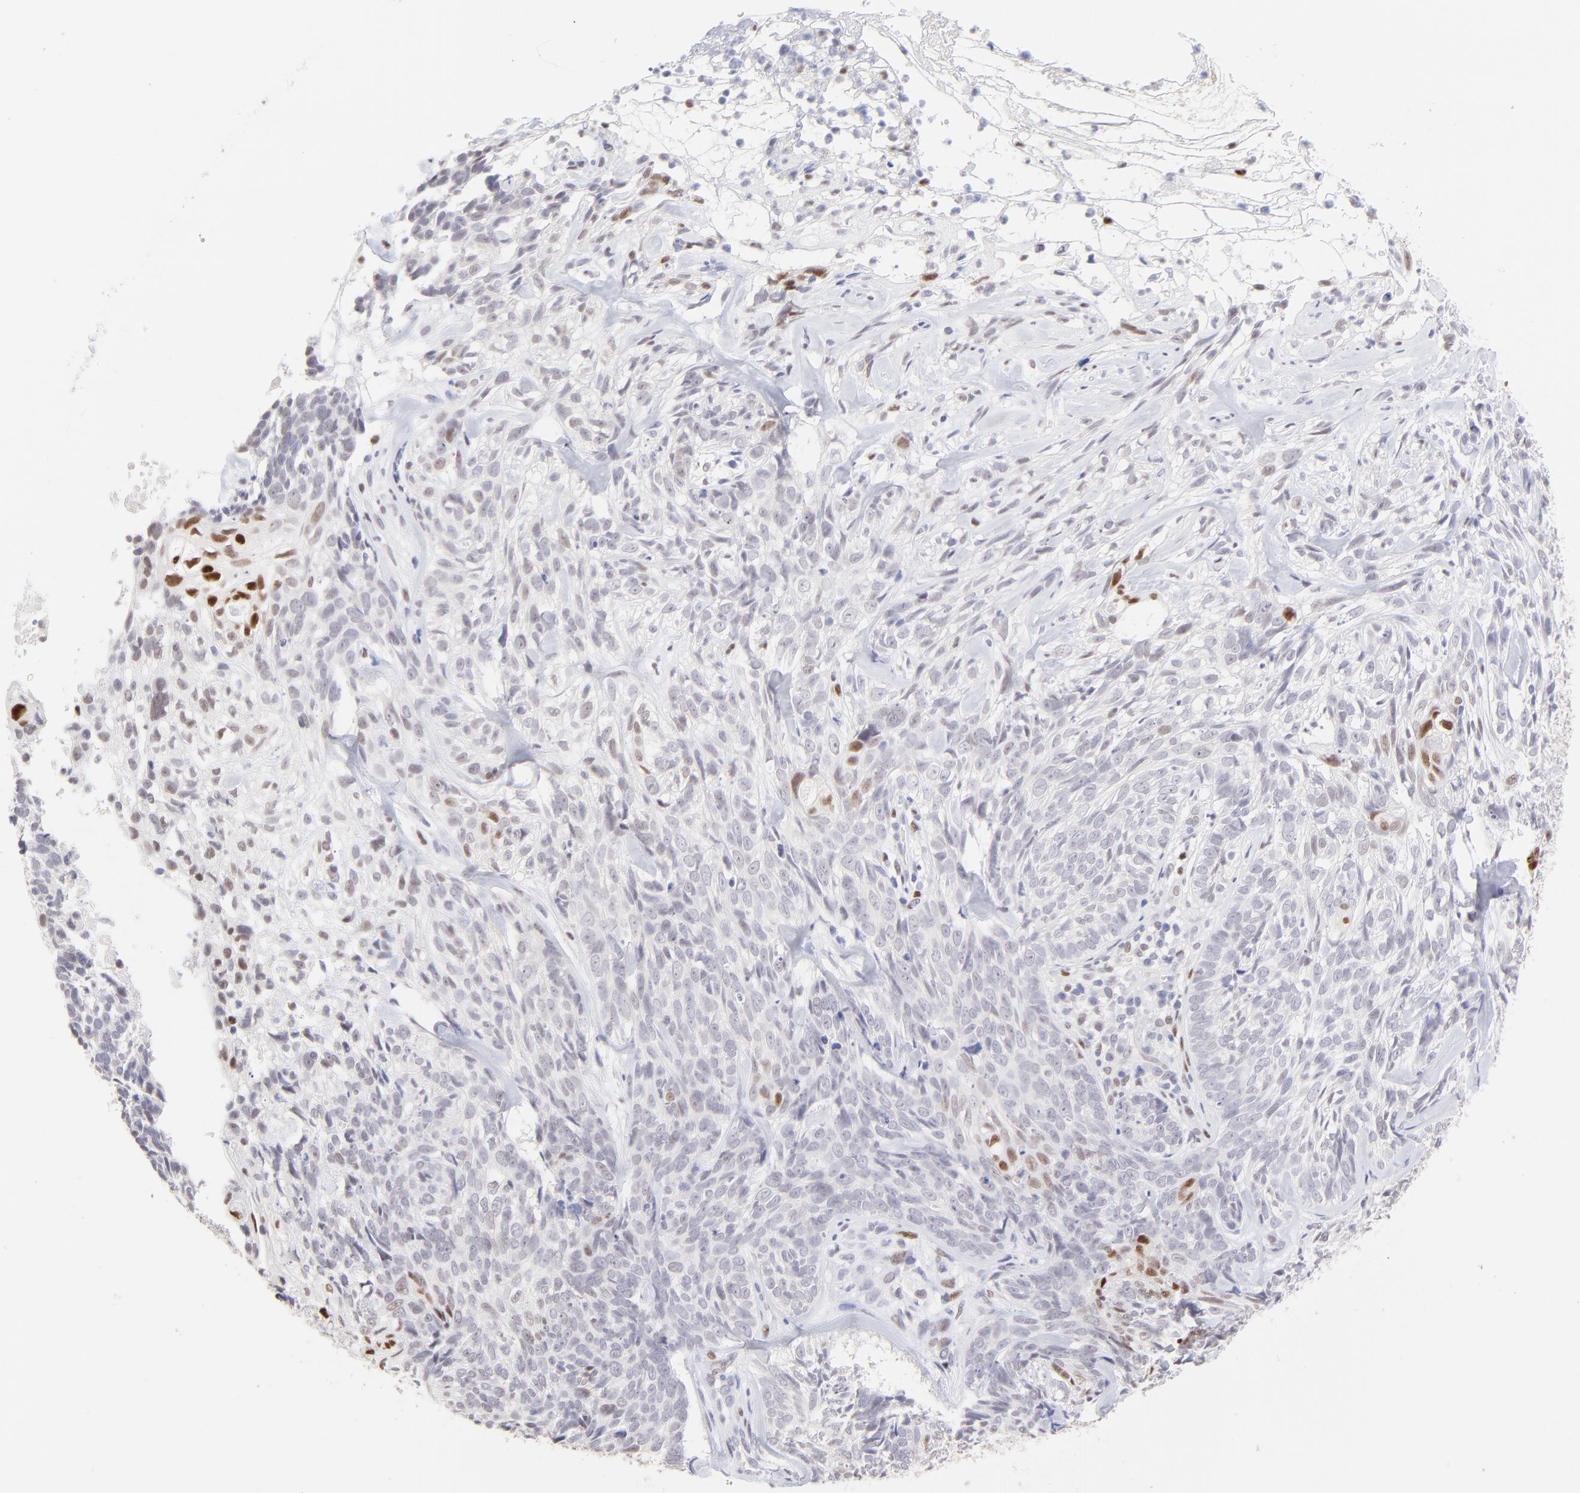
{"staining": {"intensity": "negative", "quantity": "none", "location": "none"}, "tissue": "skin cancer", "cell_type": "Tumor cells", "image_type": "cancer", "snomed": [{"axis": "morphology", "description": "Basal cell carcinoma"}, {"axis": "topography", "description": "Skin"}], "caption": "Histopathology image shows no significant protein positivity in tumor cells of skin cancer. (Brightfield microscopy of DAB (3,3'-diaminobenzidine) immunohistochemistry (IHC) at high magnification).", "gene": "KLF4", "patient": {"sex": "male", "age": 72}}